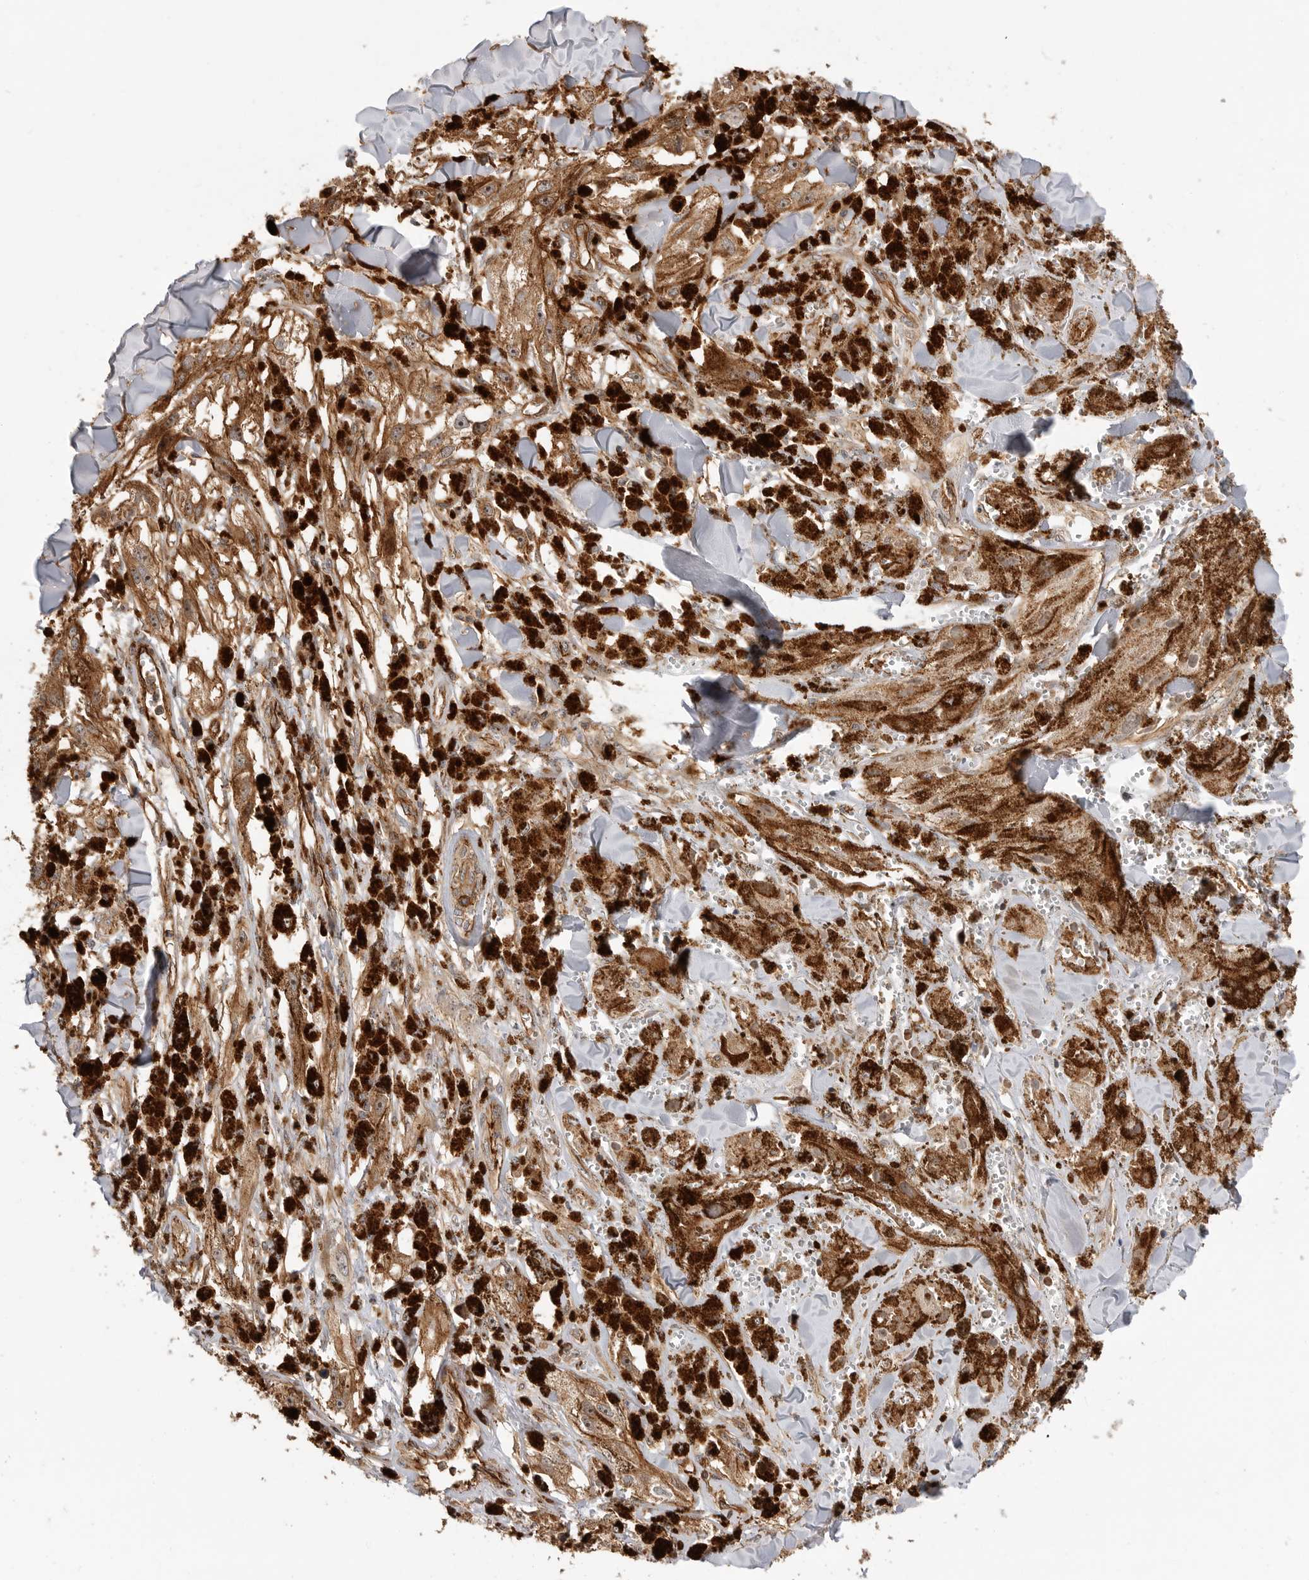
{"staining": {"intensity": "moderate", "quantity": ">75%", "location": "cytoplasmic/membranous,nuclear"}, "tissue": "melanoma", "cell_type": "Tumor cells", "image_type": "cancer", "snomed": [{"axis": "morphology", "description": "Malignant melanoma, NOS"}, {"axis": "topography", "description": "Skin"}], "caption": "Protein expression analysis of malignant melanoma shows moderate cytoplasmic/membranous and nuclear staining in about >75% of tumor cells.", "gene": "GPATCH2", "patient": {"sex": "male", "age": 88}}